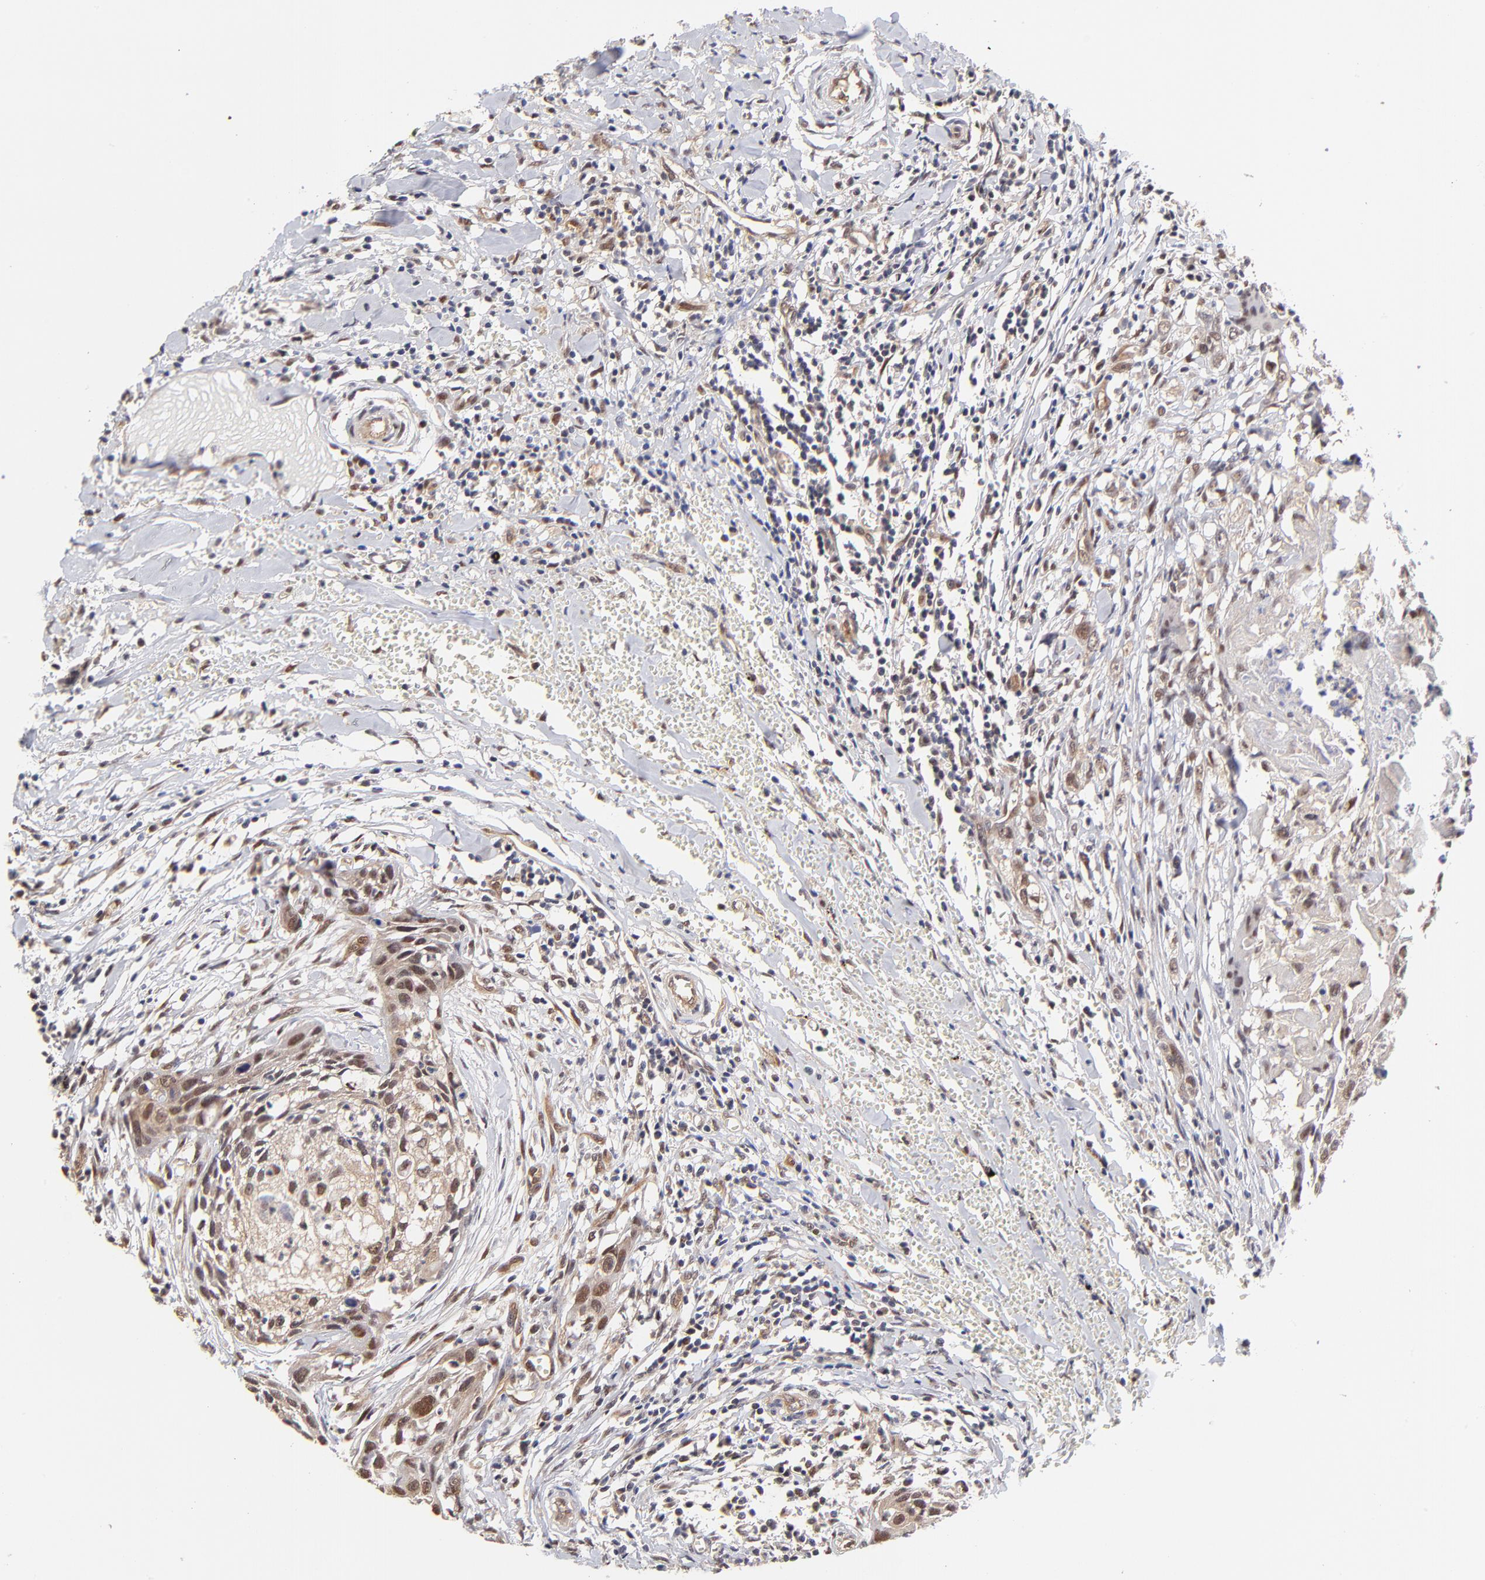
{"staining": {"intensity": "weak", "quantity": ">75%", "location": "nuclear"}, "tissue": "head and neck cancer", "cell_type": "Tumor cells", "image_type": "cancer", "snomed": [{"axis": "morphology", "description": "Squamous cell carcinoma, NOS"}, {"axis": "topography", "description": "Head-Neck"}], "caption": "Approximately >75% of tumor cells in human head and neck cancer show weak nuclear protein positivity as visualized by brown immunohistochemical staining.", "gene": "PSMC4", "patient": {"sex": "male", "age": 64}}